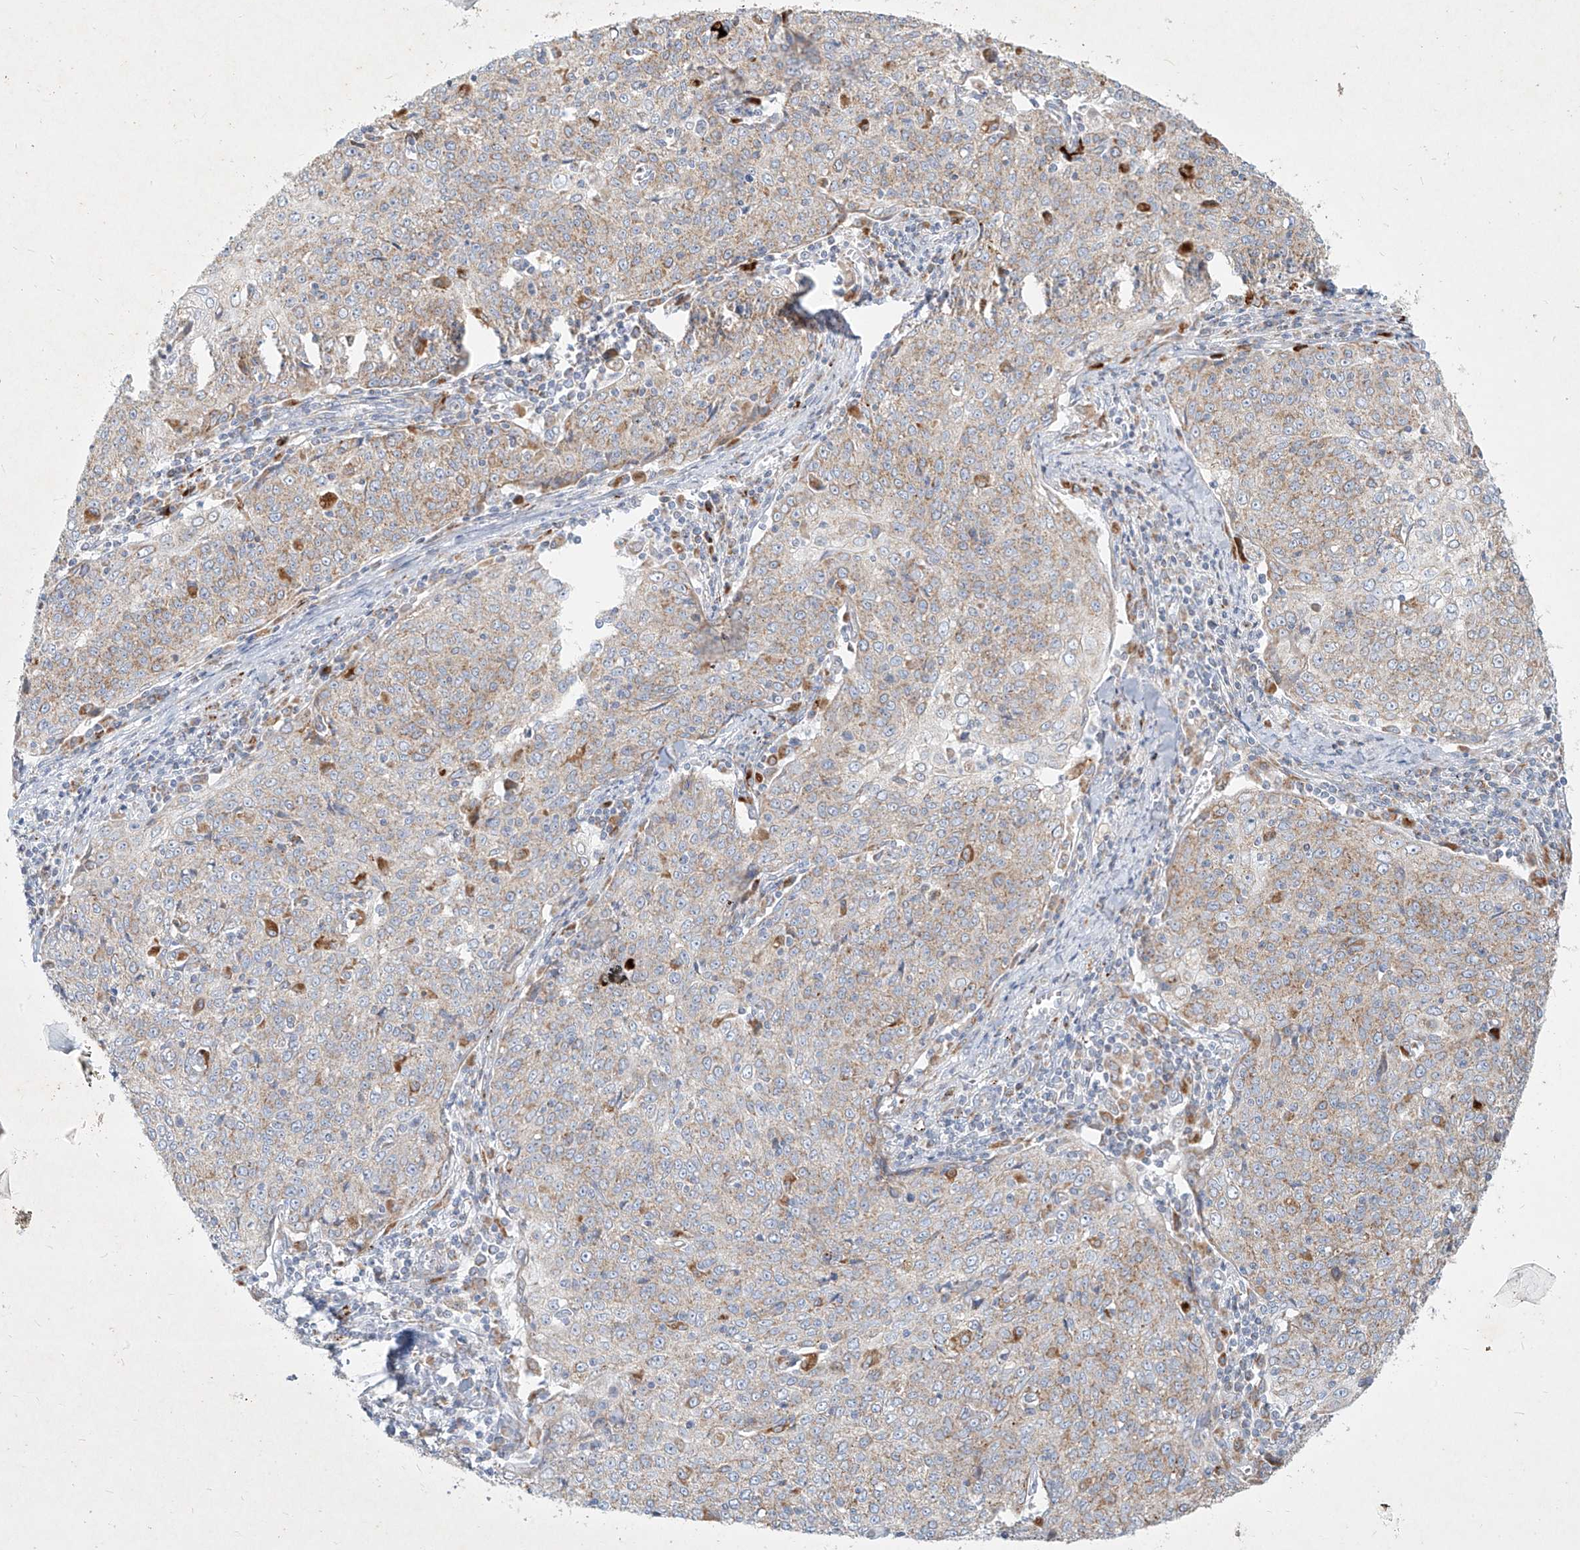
{"staining": {"intensity": "weak", "quantity": "25%-75%", "location": "cytoplasmic/membranous"}, "tissue": "cervical cancer", "cell_type": "Tumor cells", "image_type": "cancer", "snomed": [{"axis": "morphology", "description": "Squamous cell carcinoma, NOS"}, {"axis": "topography", "description": "Cervix"}], "caption": "This image displays immunohistochemistry staining of squamous cell carcinoma (cervical), with low weak cytoplasmic/membranous staining in approximately 25%-75% of tumor cells.", "gene": "MTX2", "patient": {"sex": "female", "age": 48}}